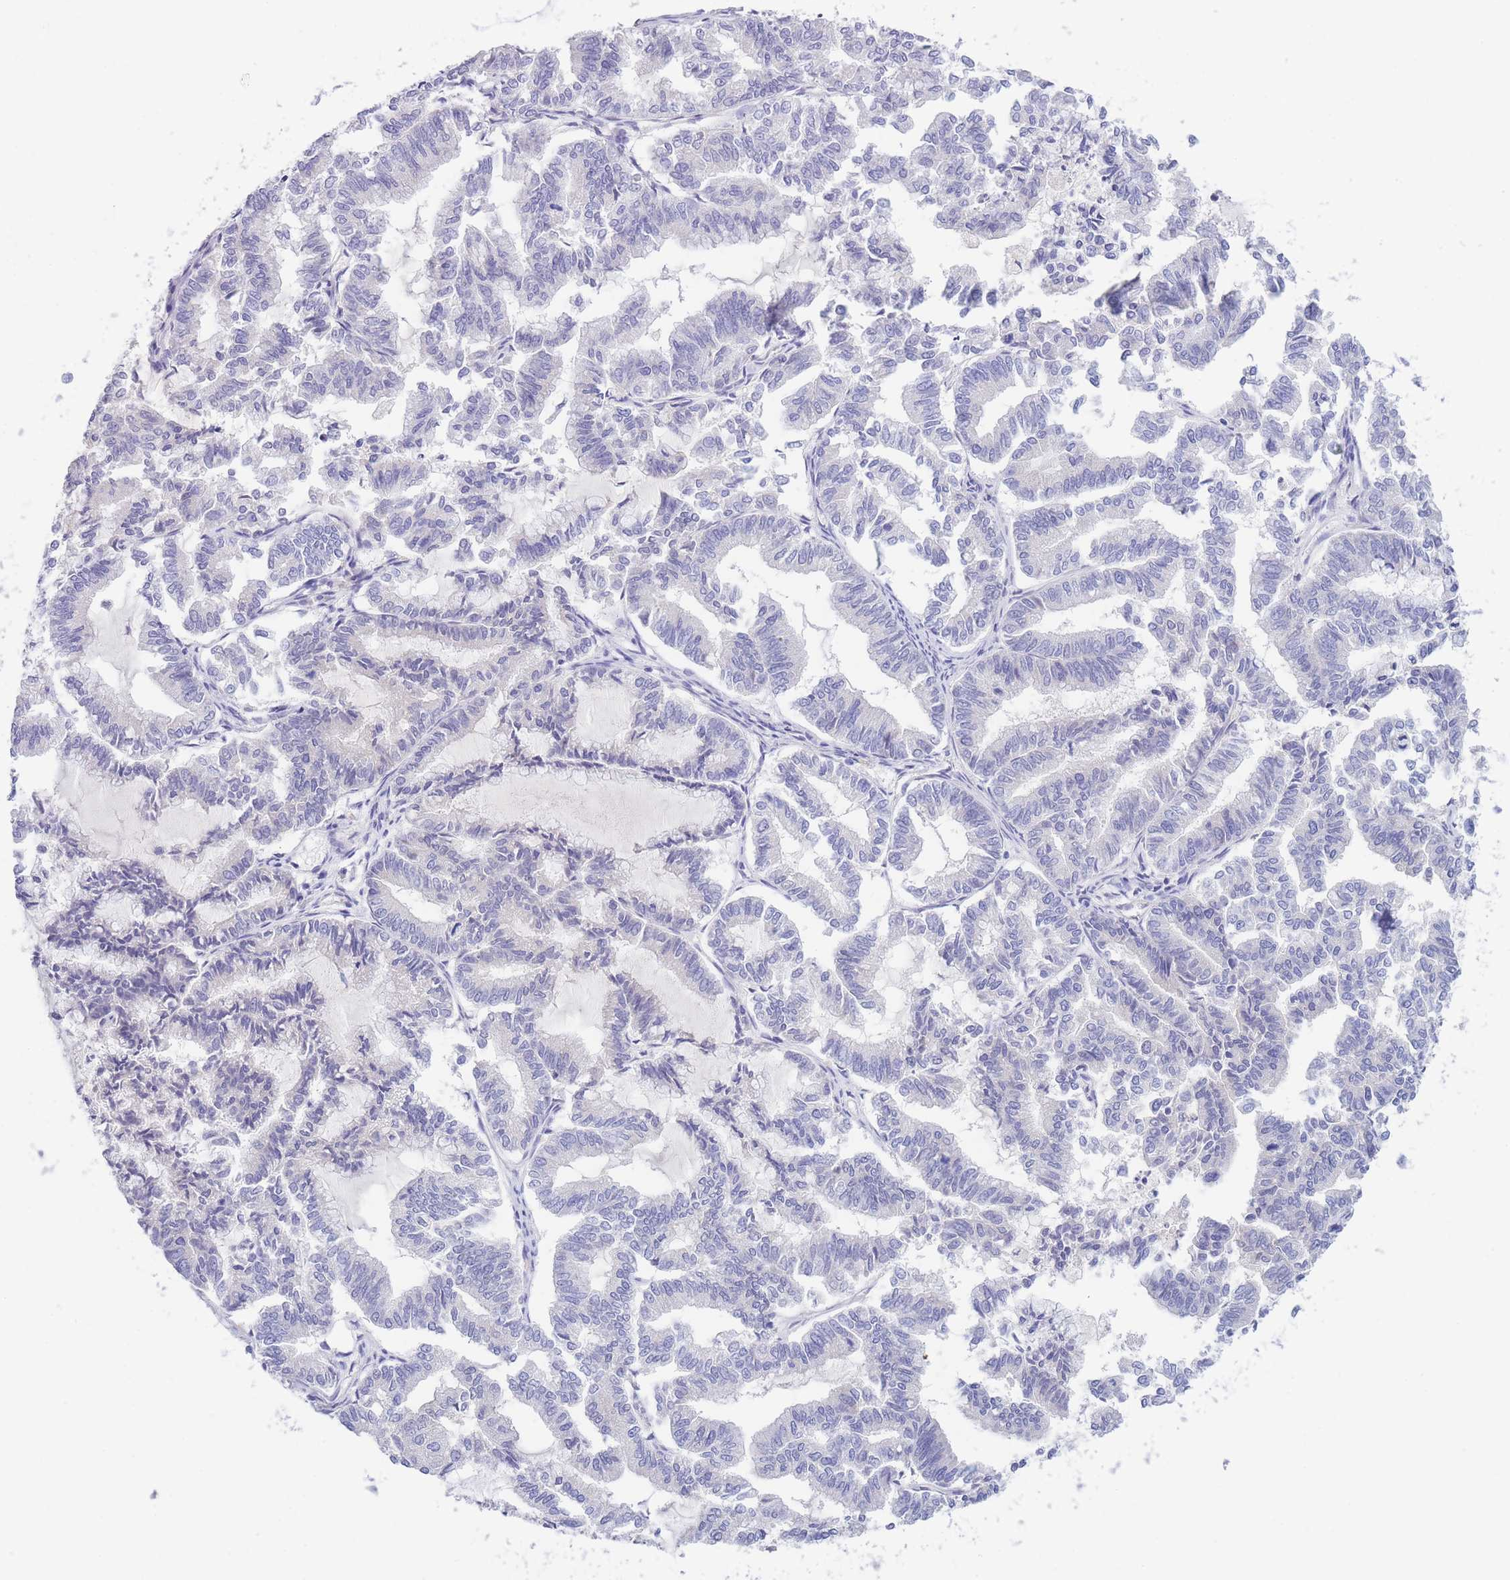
{"staining": {"intensity": "negative", "quantity": "none", "location": "none"}, "tissue": "endometrial cancer", "cell_type": "Tumor cells", "image_type": "cancer", "snomed": [{"axis": "morphology", "description": "Adenocarcinoma, NOS"}, {"axis": "topography", "description": "Endometrium"}], "caption": "The IHC micrograph has no significant staining in tumor cells of endometrial adenocarcinoma tissue. The staining was performed using DAB (3,3'-diaminobenzidine) to visualize the protein expression in brown, while the nuclei were stained in blue with hematoxylin (Magnification: 20x).", "gene": "PCDHB3", "patient": {"sex": "female", "age": 79}}